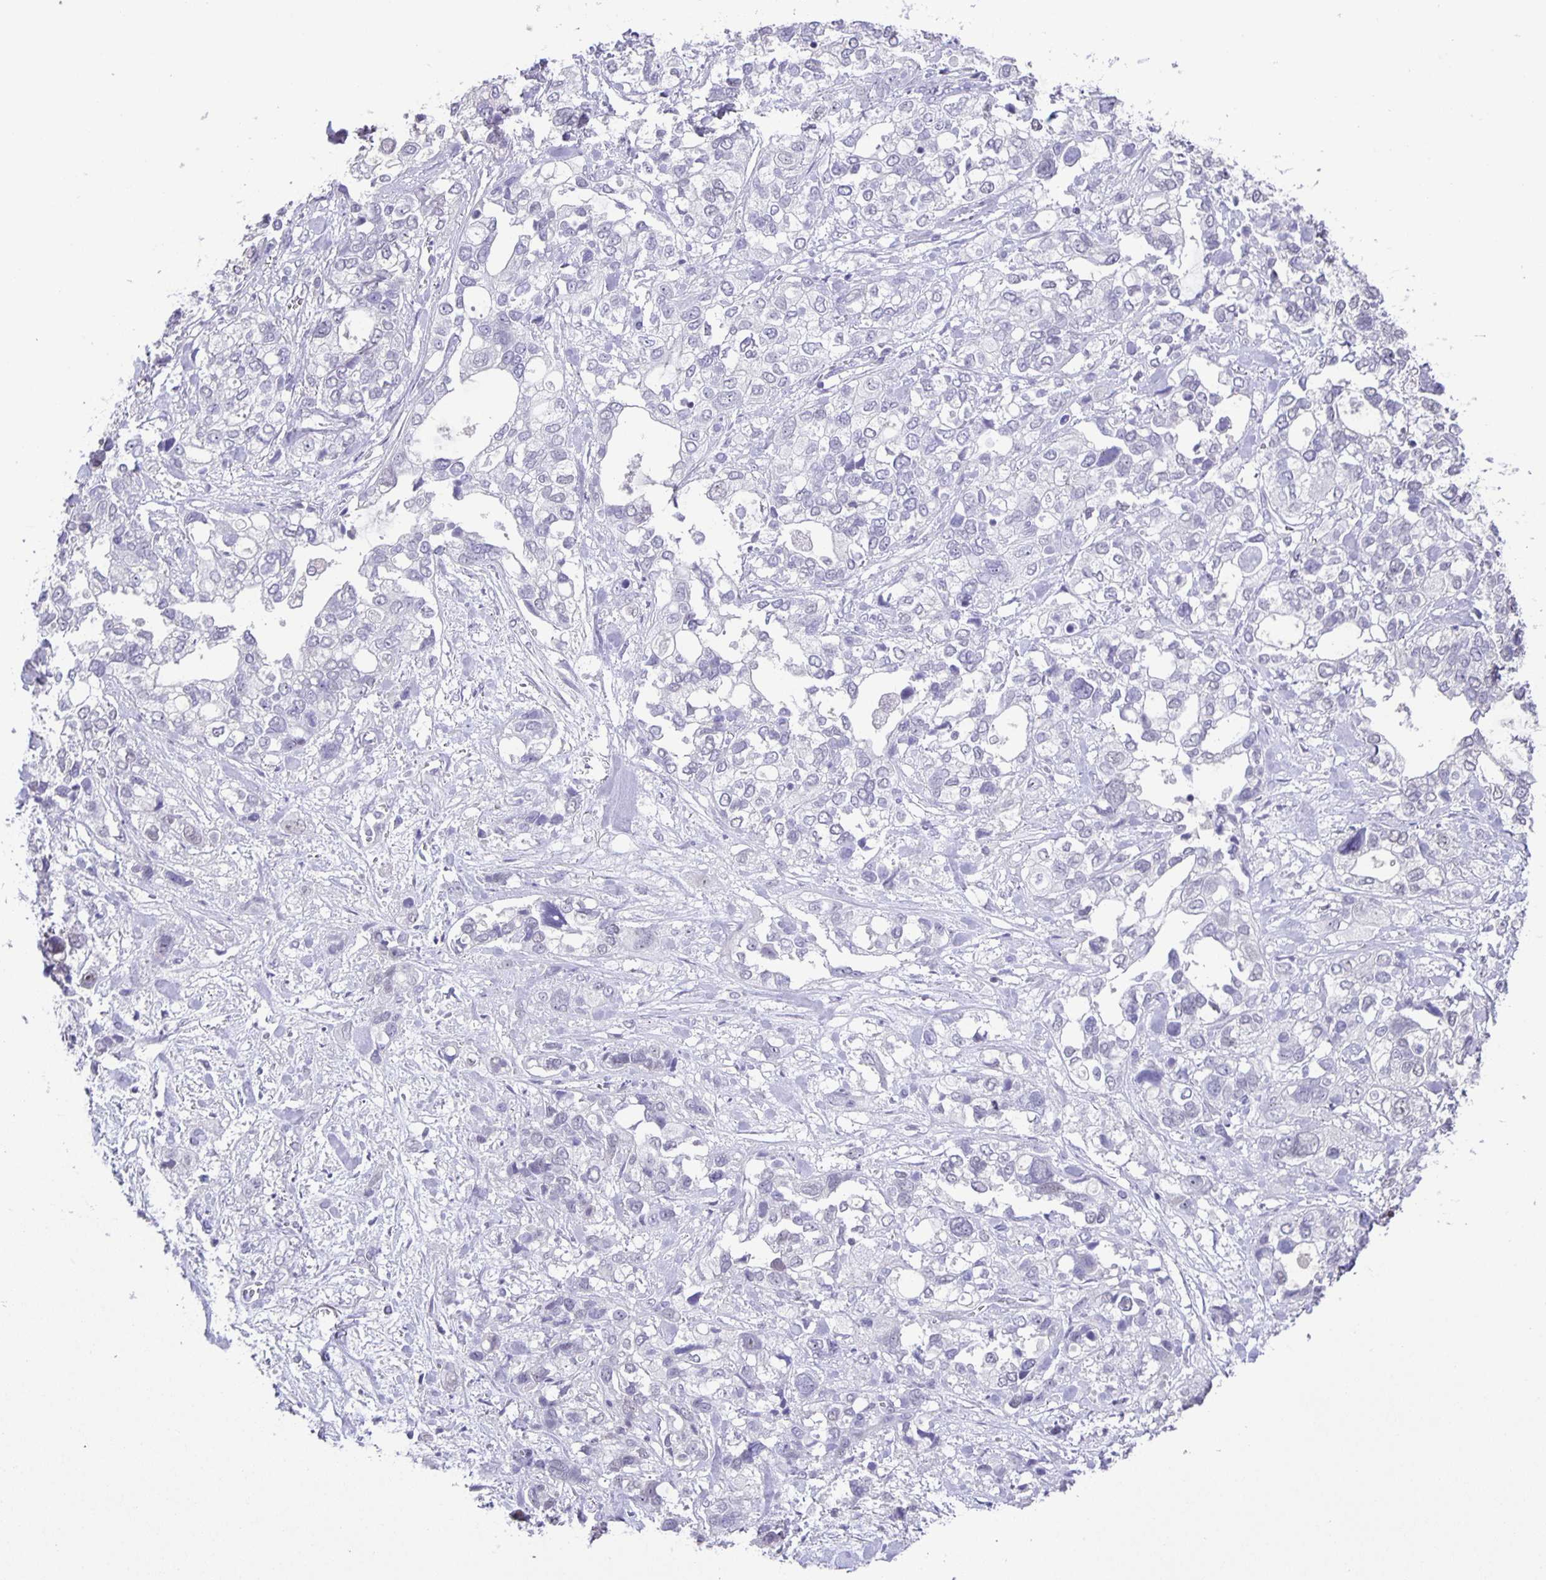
{"staining": {"intensity": "negative", "quantity": "none", "location": "none"}, "tissue": "stomach cancer", "cell_type": "Tumor cells", "image_type": "cancer", "snomed": [{"axis": "morphology", "description": "Adenocarcinoma, NOS"}, {"axis": "topography", "description": "Stomach, upper"}], "caption": "Micrograph shows no protein staining in tumor cells of stomach cancer (adenocarcinoma) tissue.", "gene": "PHRF1", "patient": {"sex": "female", "age": 81}}